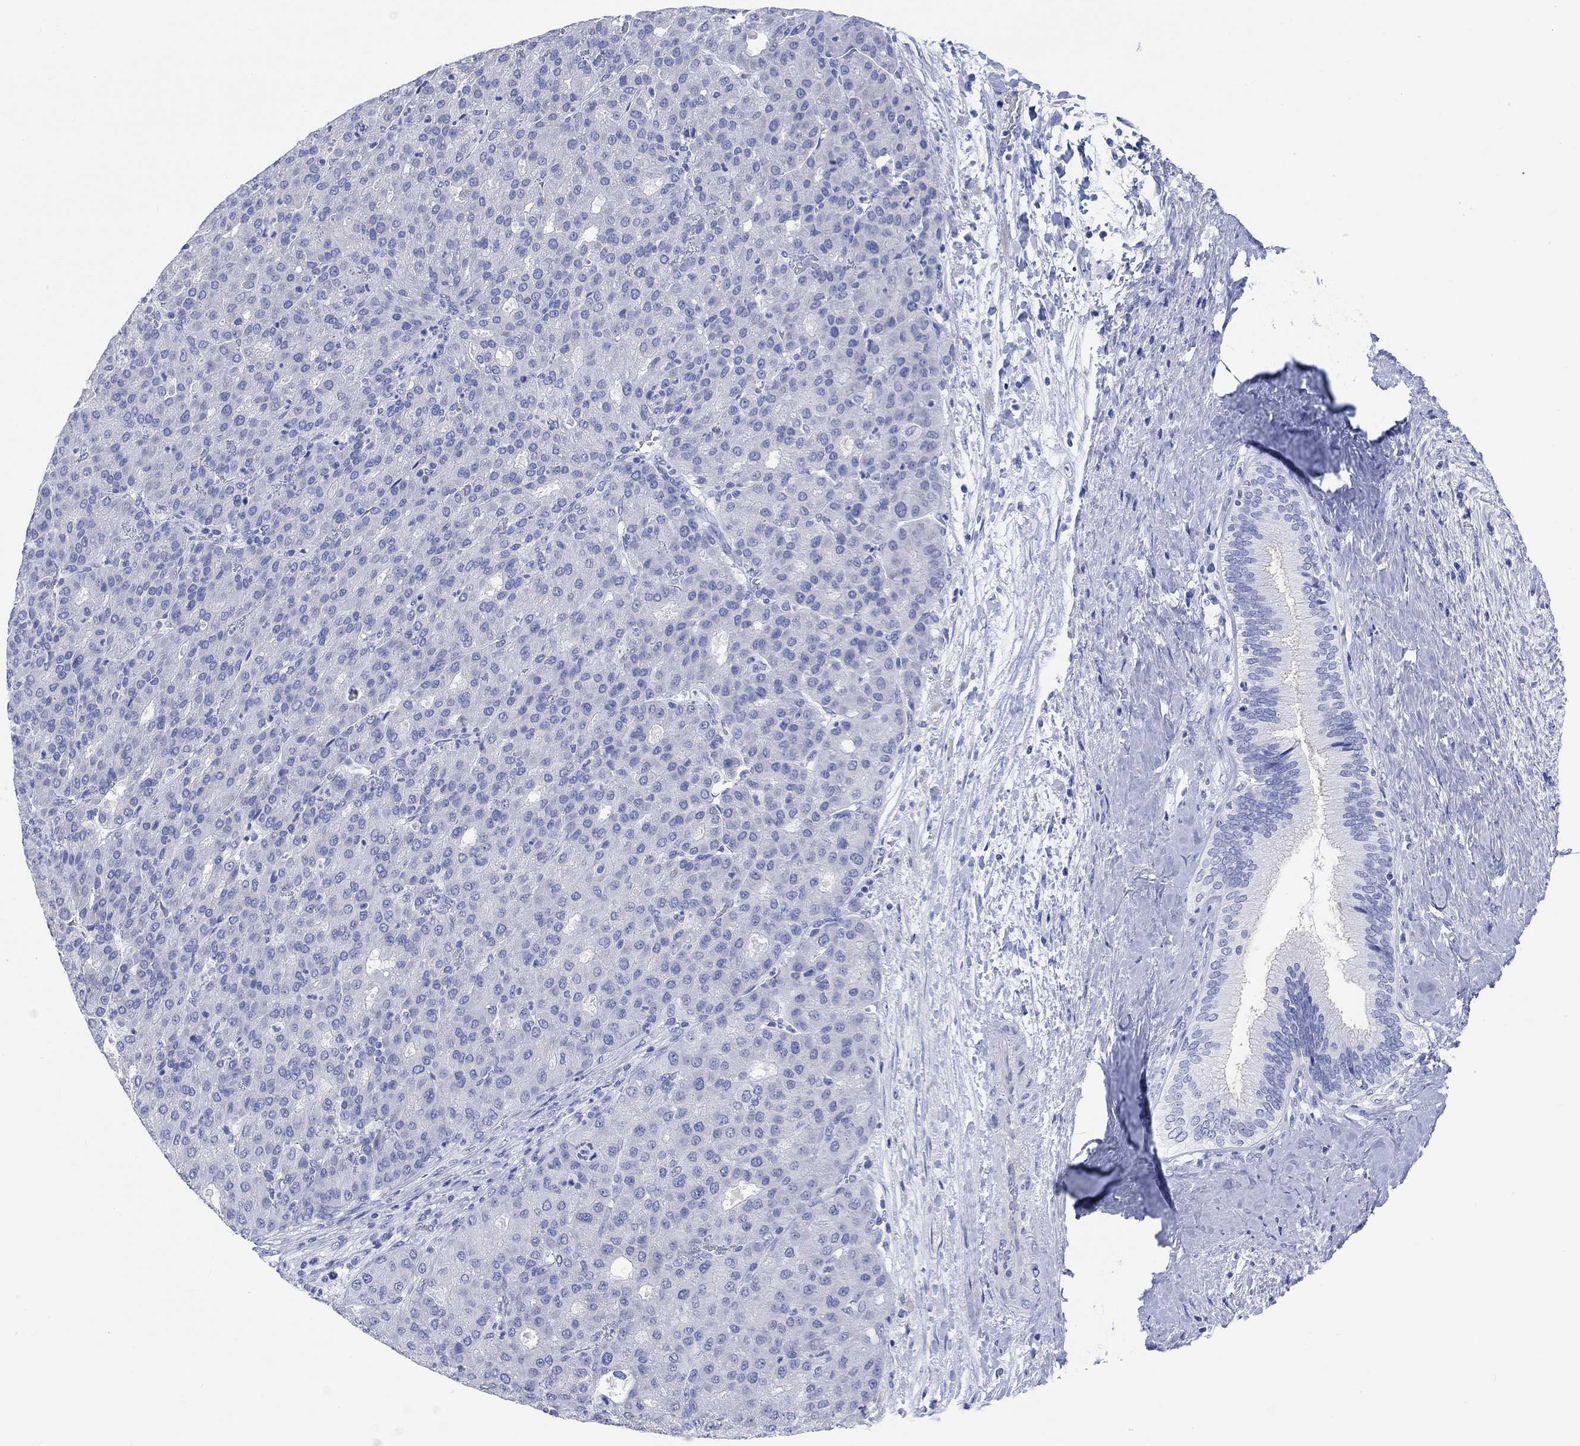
{"staining": {"intensity": "negative", "quantity": "none", "location": "none"}, "tissue": "liver cancer", "cell_type": "Tumor cells", "image_type": "cancer", "snomed": [{"axis": "morphology", "description": "Carcinoma, Hepatocellular, NOS"}, {"axis": "topography", "description": "Liver"}], "caption": "DAB immunohistochemical staining of human liver cancer demonstrates no significant staining in tumor cells. The staining was performed using DAB to visualize the protein expression in brown, while the nuclei were stained in blue with hematoxylin (Magnification: 20x).", "gene": "XIRP2", "patient": {"sex": "male", "age": 65}}